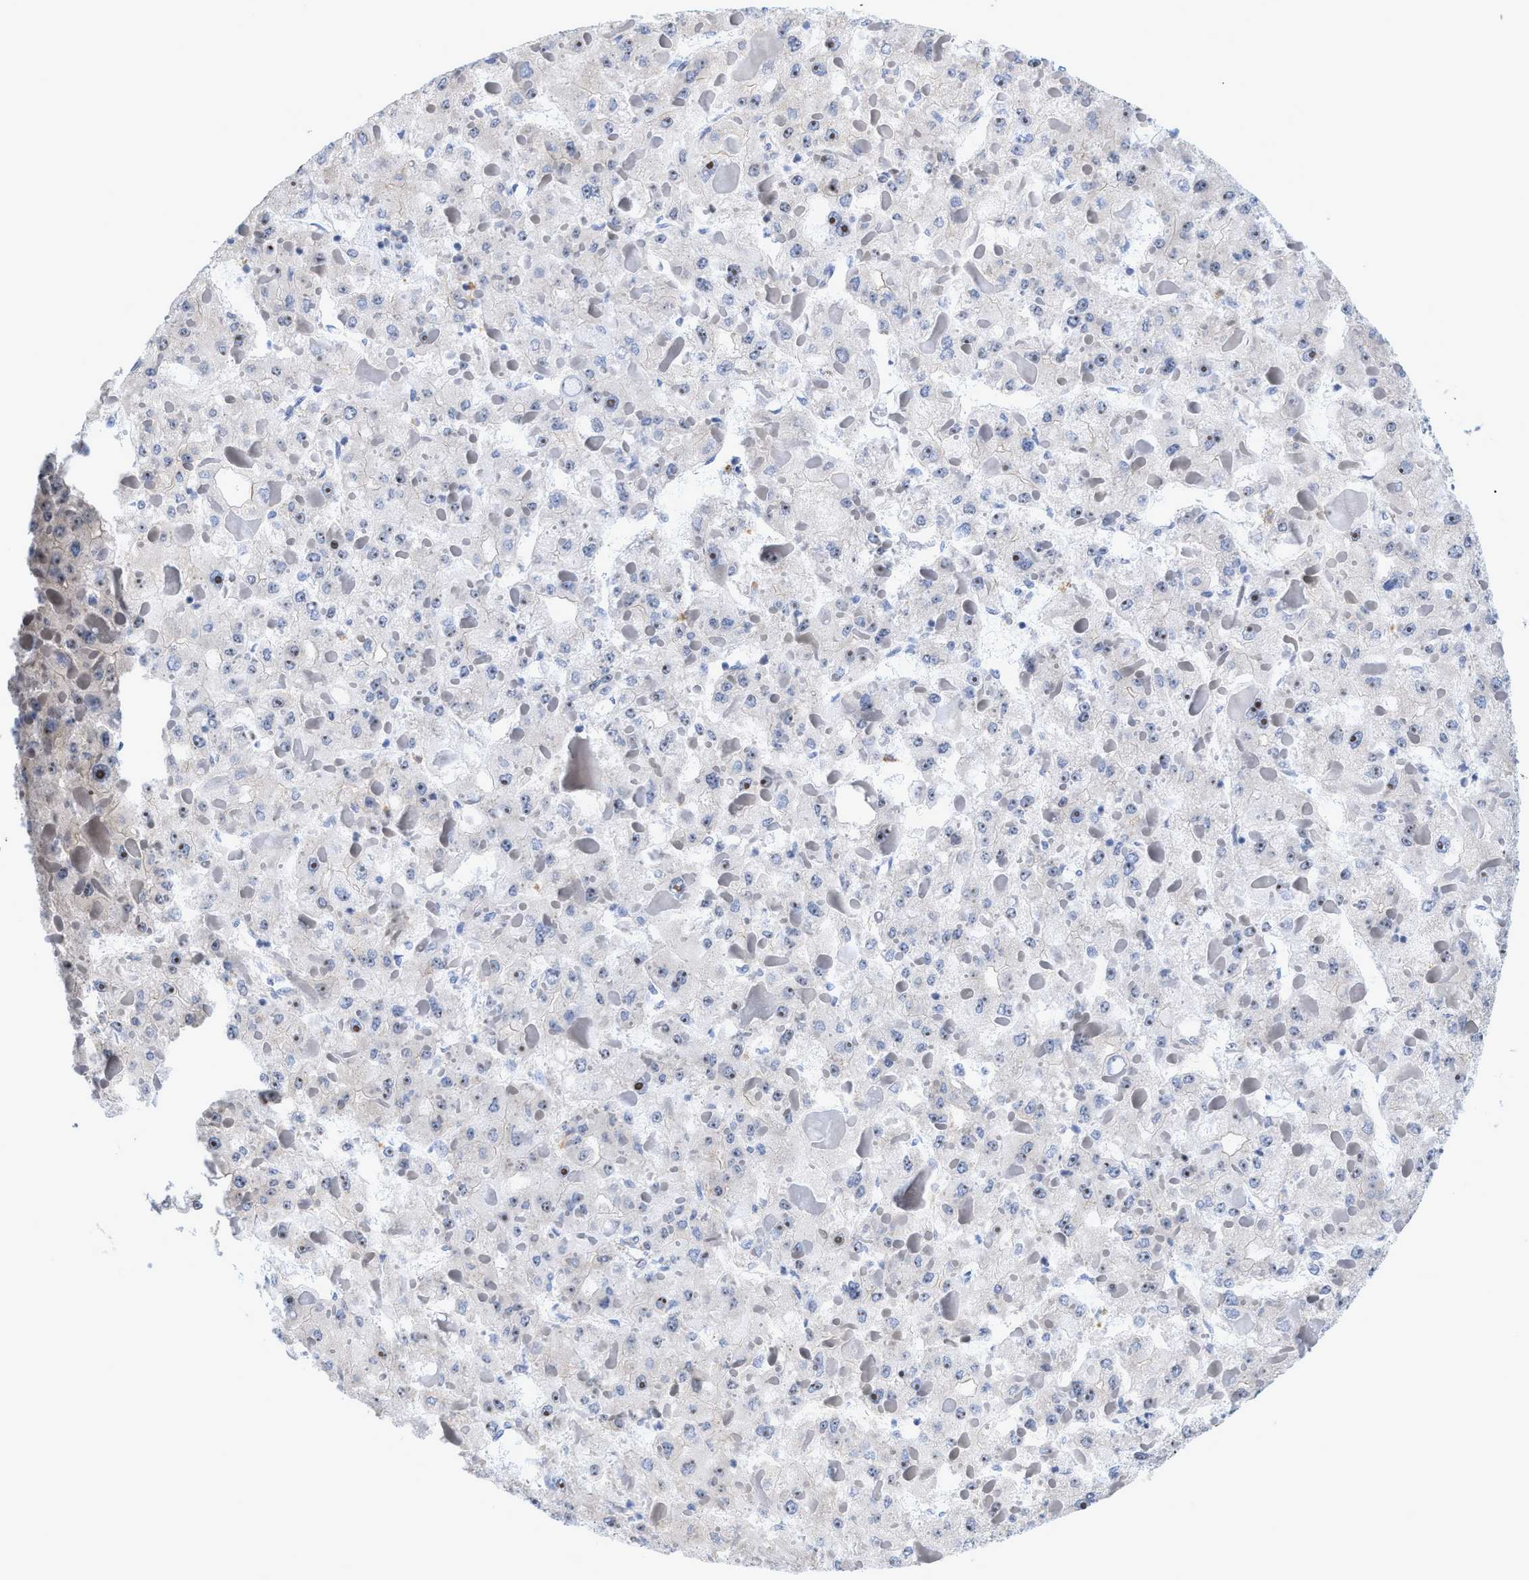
{"staining": {"intensity": "negative", "quantity": "none", "location": "none"}, "tissue": "liver cancer", "cell_type": "Tumor cells", "image_type": "cancer", "snomed": [{"axis": "morphology", "description": "Carcinoma, Hepatocellular, NOS"}, {"axis": "topography", "description": "Liver"}], "caption": "Immunohistochemistry micrograph of liver cancer (hepatocellular carcinoma) stained for a protein (brown), which shows no positivity in tumor cells.", "gene": "GPRASP2", "patient": {"sex": "female", "age": 73}}